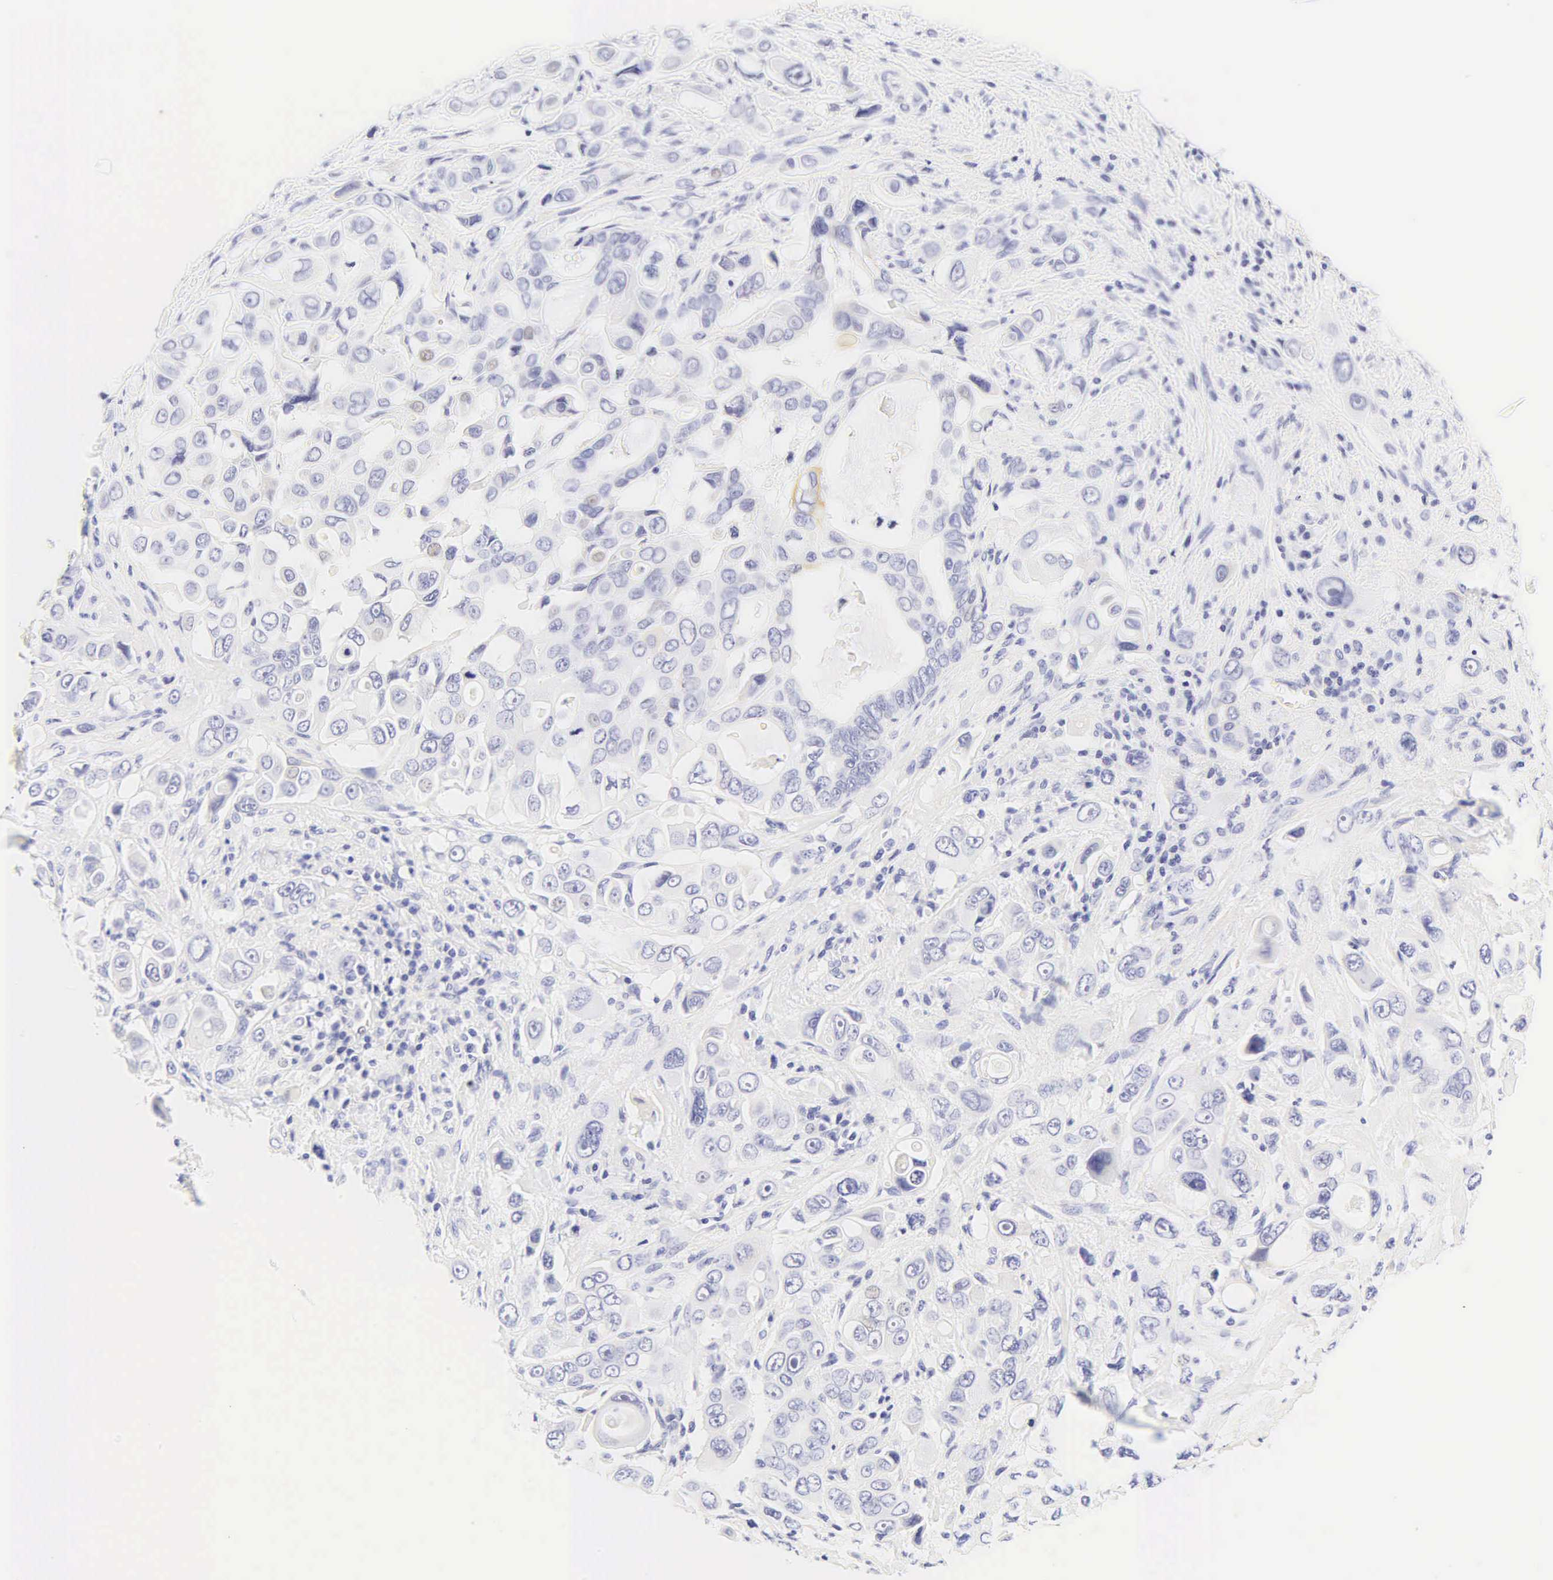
{"staining": {"intensity": "negative", "quantity": "none", "location": "none"}, "tissue": "liver cancer", "cell_type": "Tumor cells", "image_type": "cancer", "snomed": [{"axis": "morphology", "description": "Cholangiocarcinoma"}, {"axis": "topography", "description": "Liver"}], "caption": "This is an immunohistochemistry (IHC) image of liver cancer. There is no positivity in tumor cells.", "gene": "KRT20", "patient": {"sex": "female", "age": 79}}